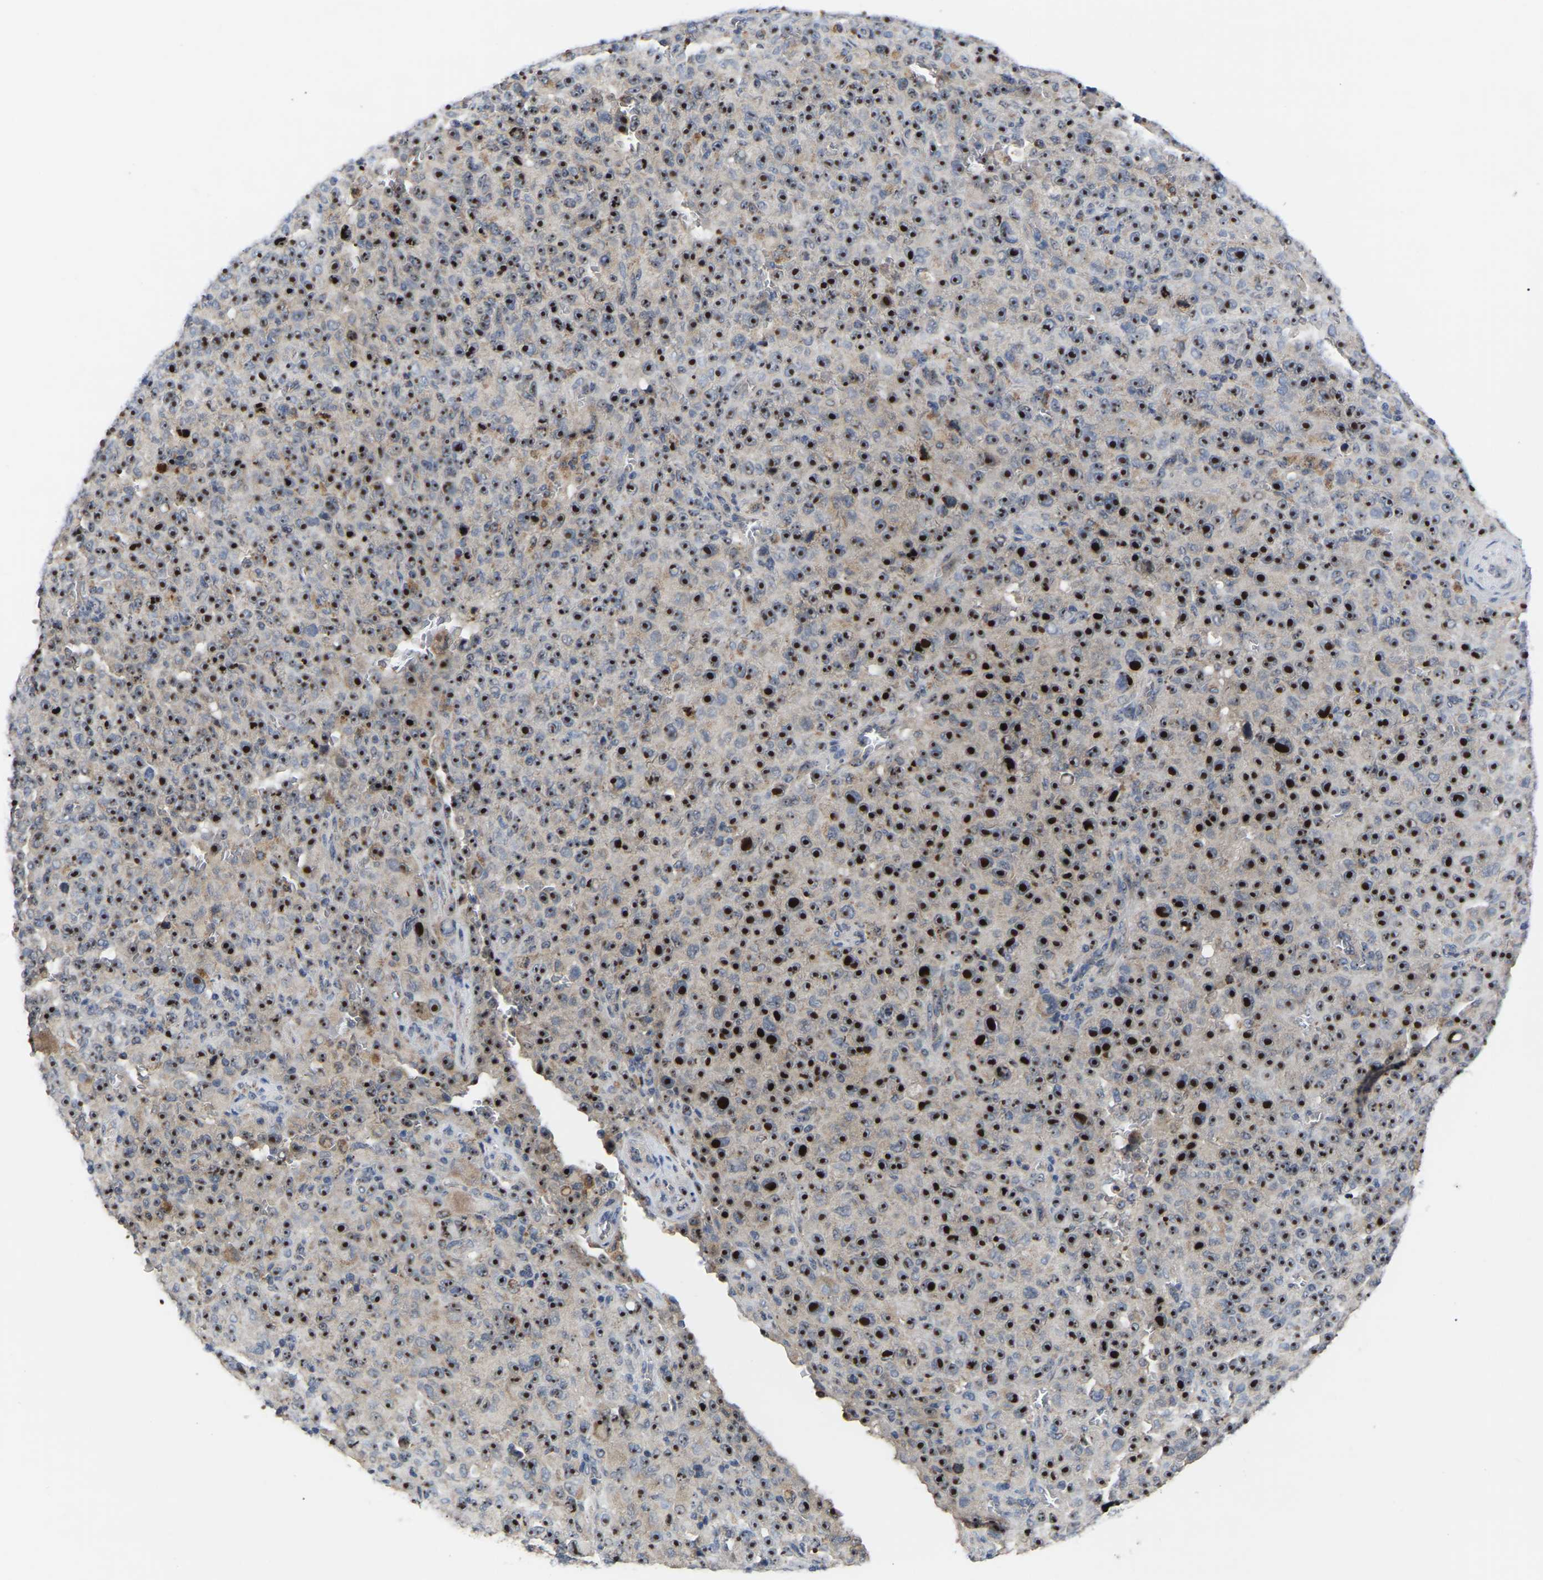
{"staining": {"intensity": "strong", "quantity": ">75%", "location": "nuclear"}, "tissue": "melanoma", "cell_type": "Tumor cells", "image_type": "cancer", "snomed": [{"axis": "morphology", "description": "Malignant melanoma, NOS"}, {"axis": "topography", "description": "Skin"}], "caption": "There is high levels of strong nuclear positivity in tumor cells of malignant melanoma, as demonstrated by immunohistochemical staining (brown color).", "gene": "NOP53", "patient": {"sex": "female", "age": 82}}